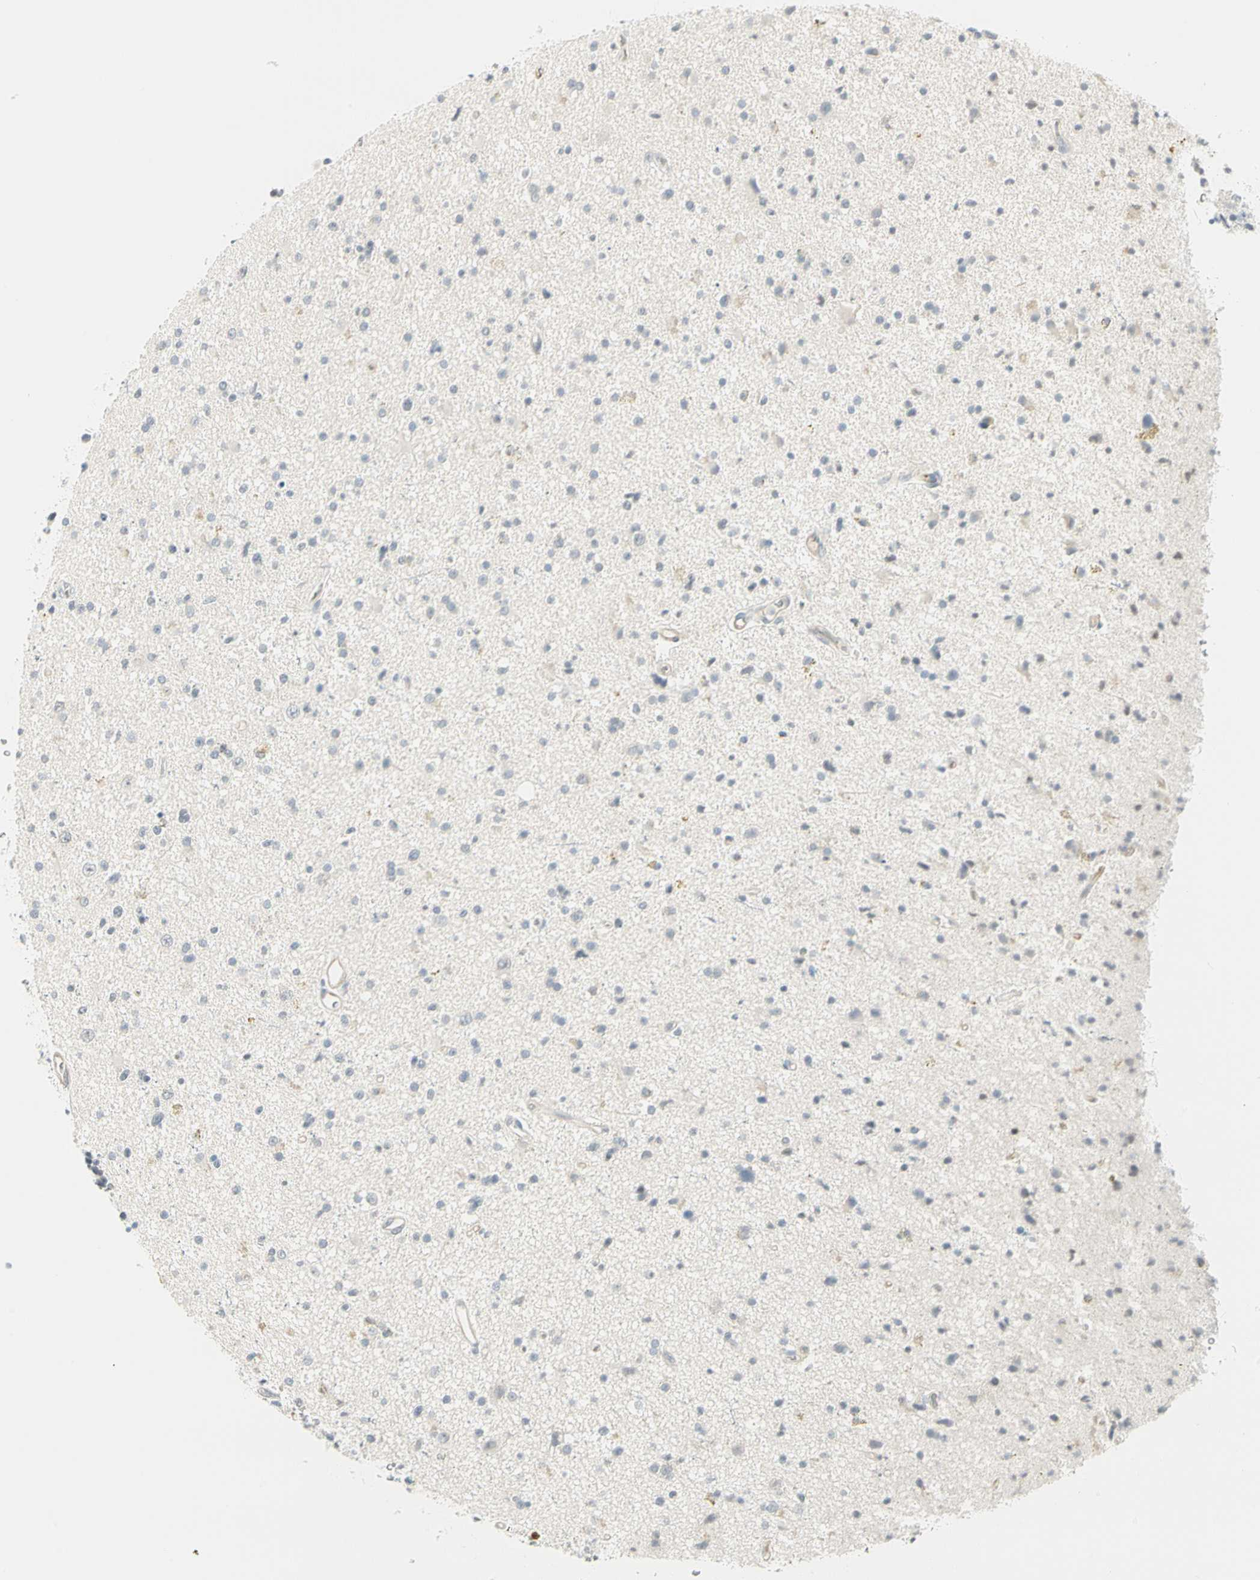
{"staining": {"intensity": "negative", "quantity": "none", "location": "none"}, "tissue": "glioma", "cell_type": "Tumor cells", "image_type": "cancer", "snomed": [{"axis": "morphology", "description": "Glioma, malignant, High grade"}, {"axis": "topography", "description": "Brain"}], "caption": "Tumor cells show no significant staining in malignant glioma (high-grade). Brightfield microscopy of IHC stained with DAB (brown) and hematoxylin (blue), captured at high magnification.", "gene": "MLLT10", "patient": {"sex": "male", "age": 33}}